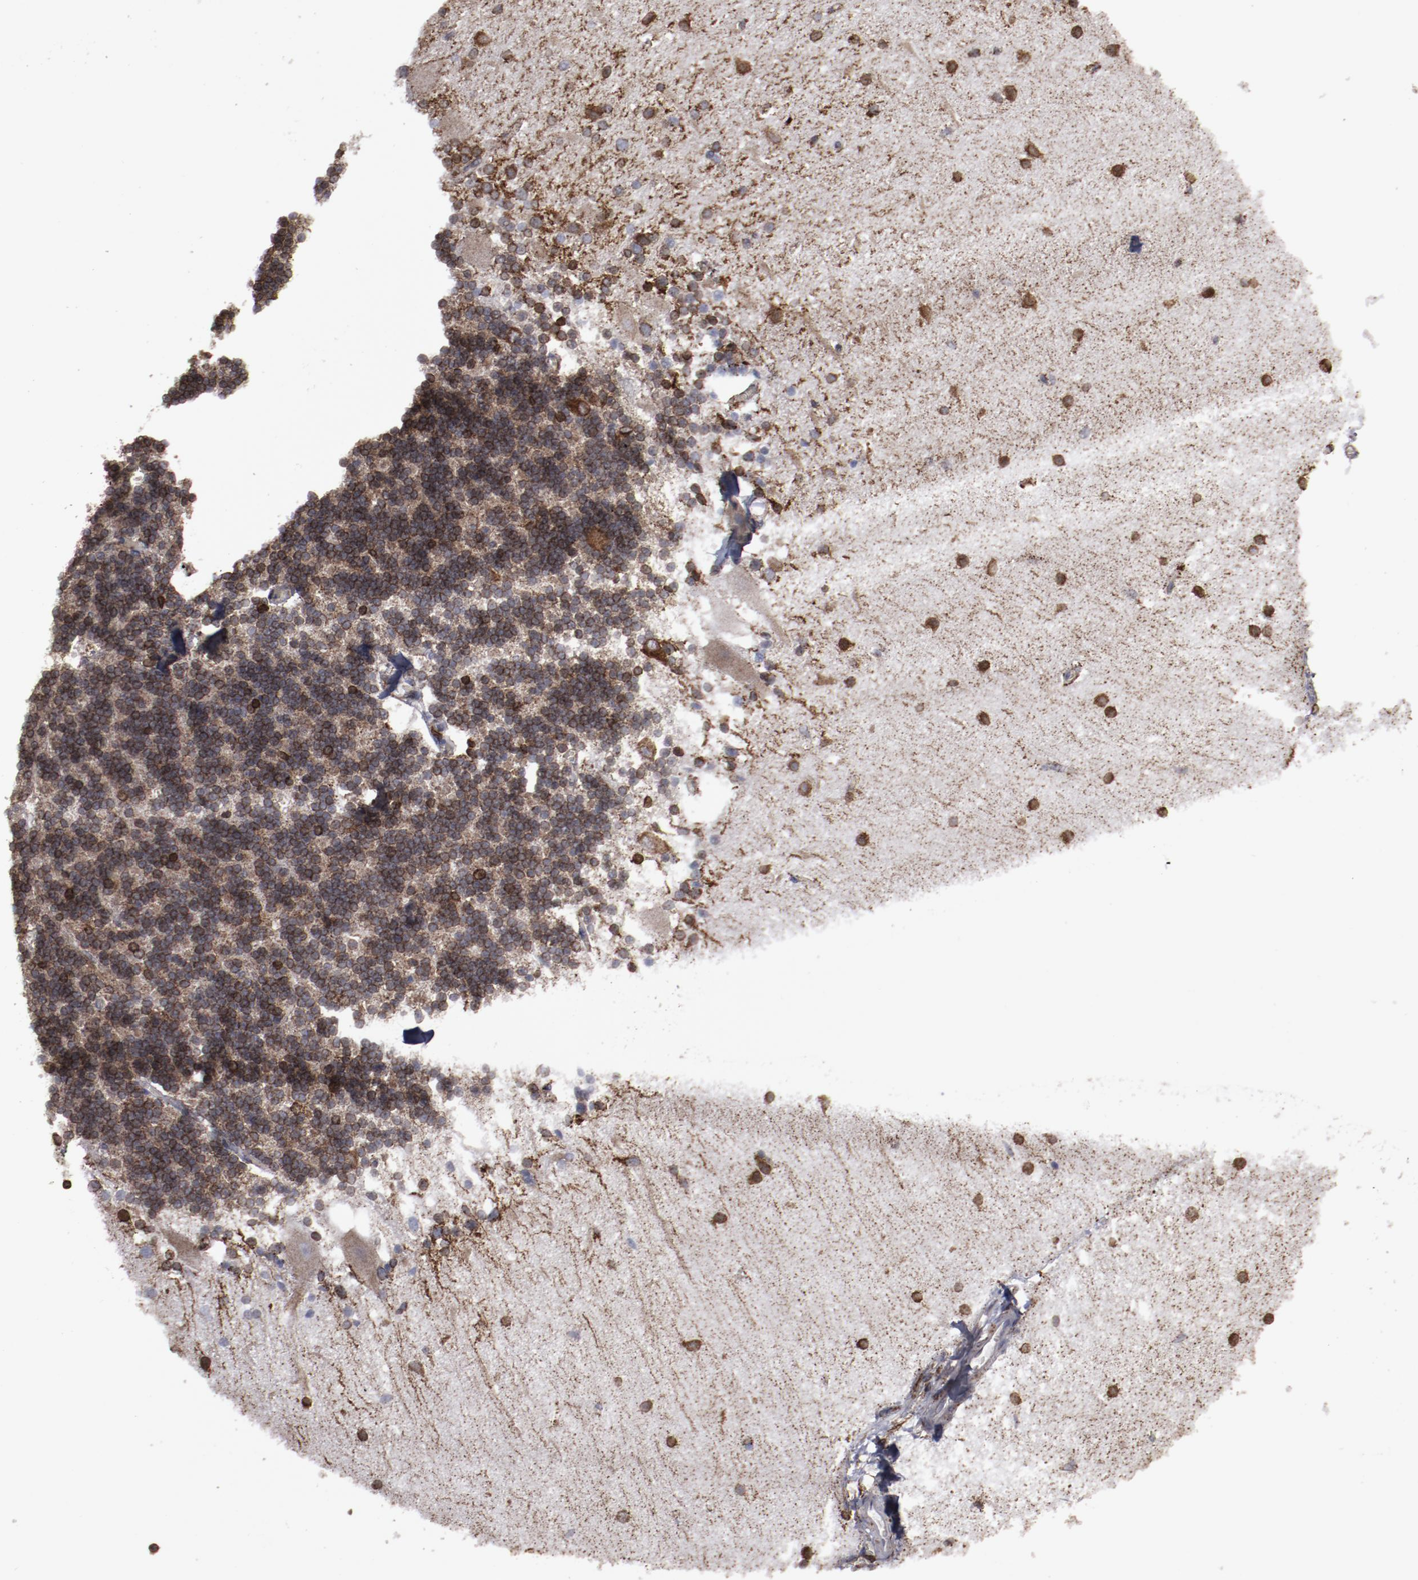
{"staining": {"intensity": "strong", "quantity": "25%-75%", "location": "cytoplasmic/membranous,nuclear"}, "tissue": "cerebellum", "cell_type": "Cells in granular layer", "image_type": "normal", "snomed": [{"axis": "morphology", "description": "Normal tissue, NOS"}, {"axis": "topography", "description": "Cerebellum"}], "caption": "Brown immunohistochemical staining in benign human cerebellum demonstrates strong cytoplasmic/membranous,nuclear expression in approximately 25%-75% of cells in granular layer. (DAB (3,3'-diaminobenzidine) IHC with brightfield microscopy, high magnification).", "gene": "ERLIN2", "patient": {"sex": "female", "age": 54}}